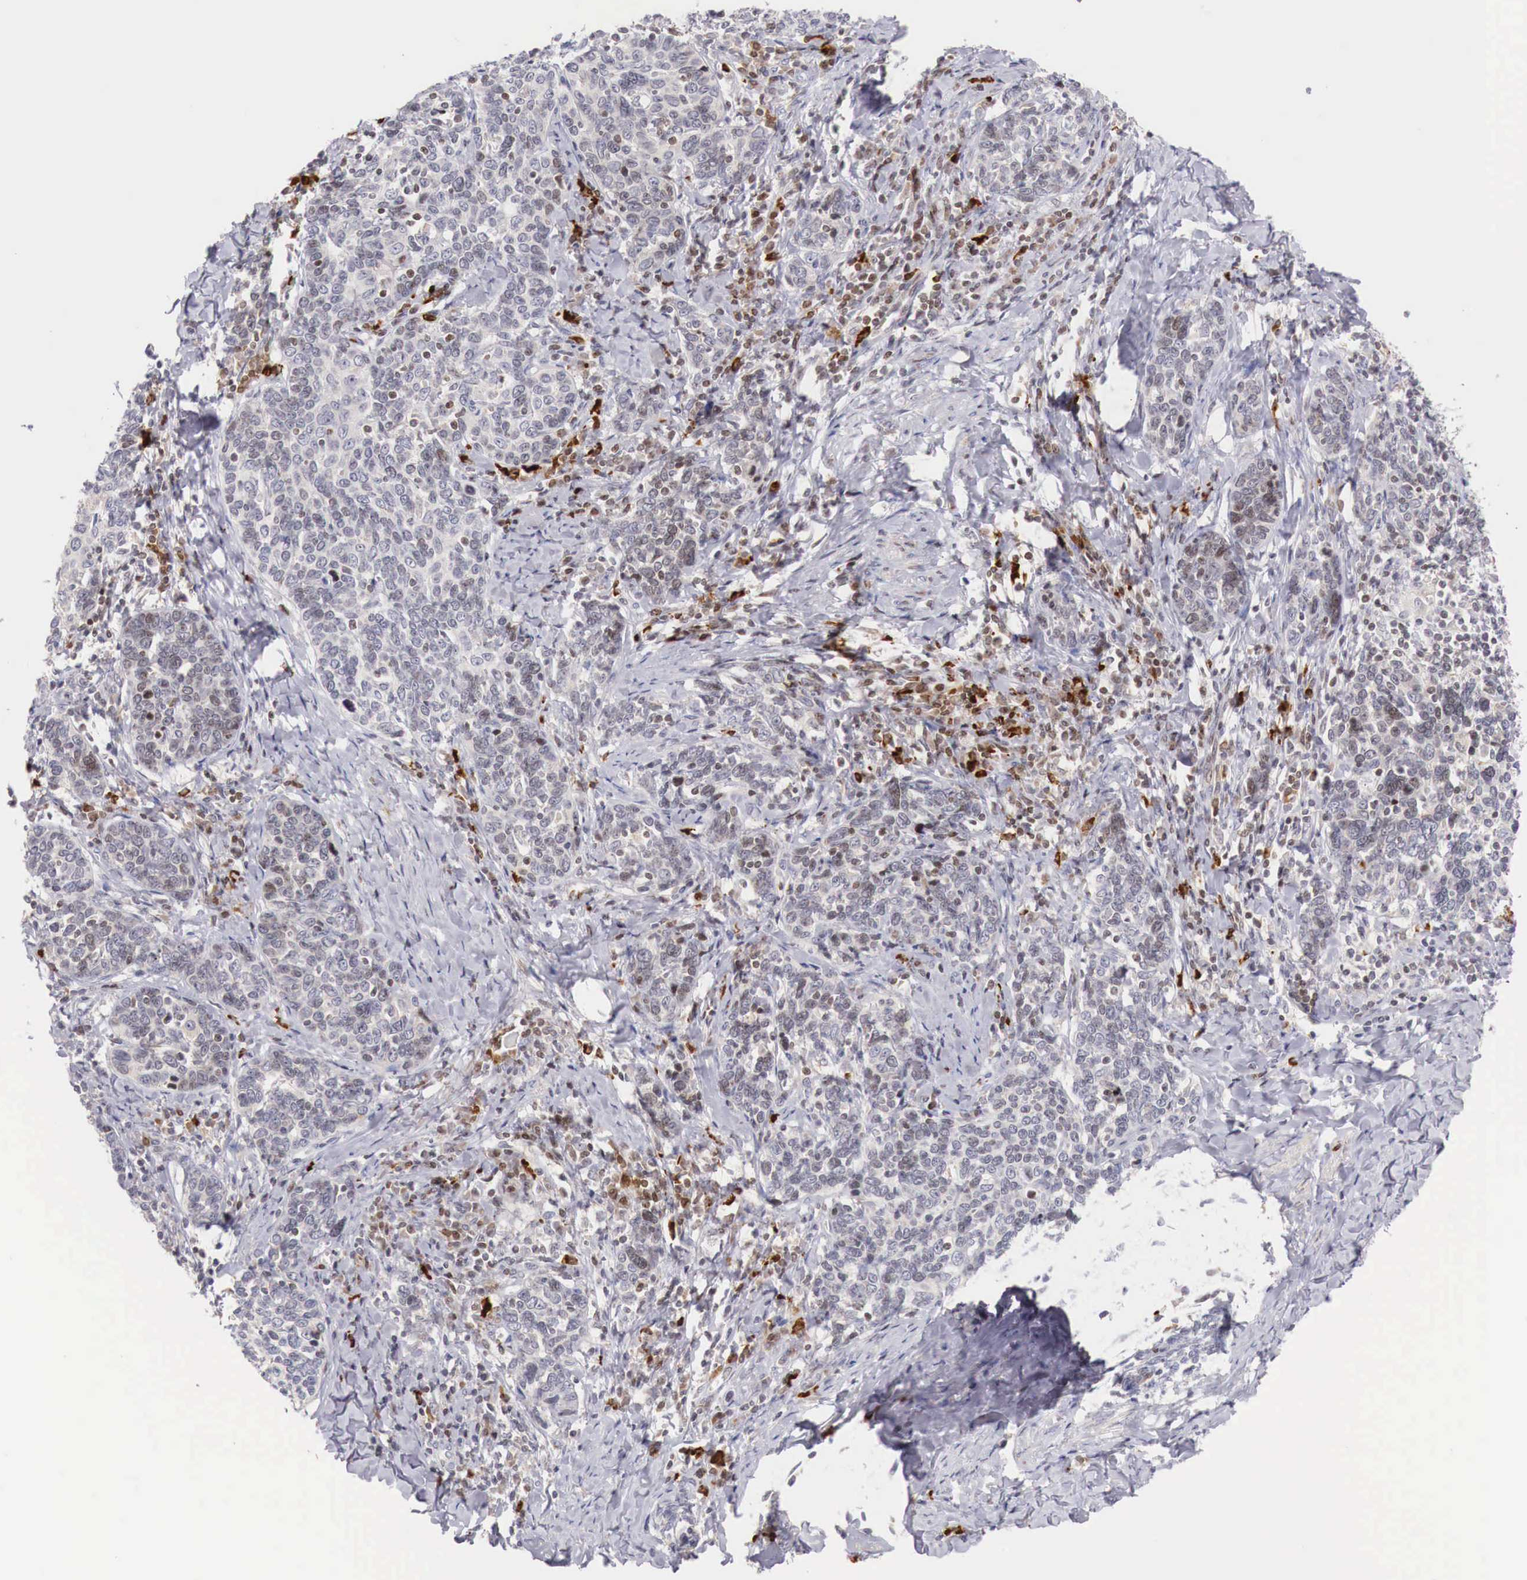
{"staining": {"intensity": "weak", "quantity": "<25%", "location": "nuclear"}, "tissue": "cervical cancer", "cell_type": "Tumor cells", "image_type": "cancer", "snomed": [{"axis": "morphology", "description": "Squamous cell carcinoma, NOS"}, {"axis": "topography", "description": "Cervix"}], "caption": "Immunohistochemical staining of human cervical cancer demonstrates no significant positivity in tumor cells.", "gene": "CLCN5", "patient": {"sex": "female", "age": 41}}